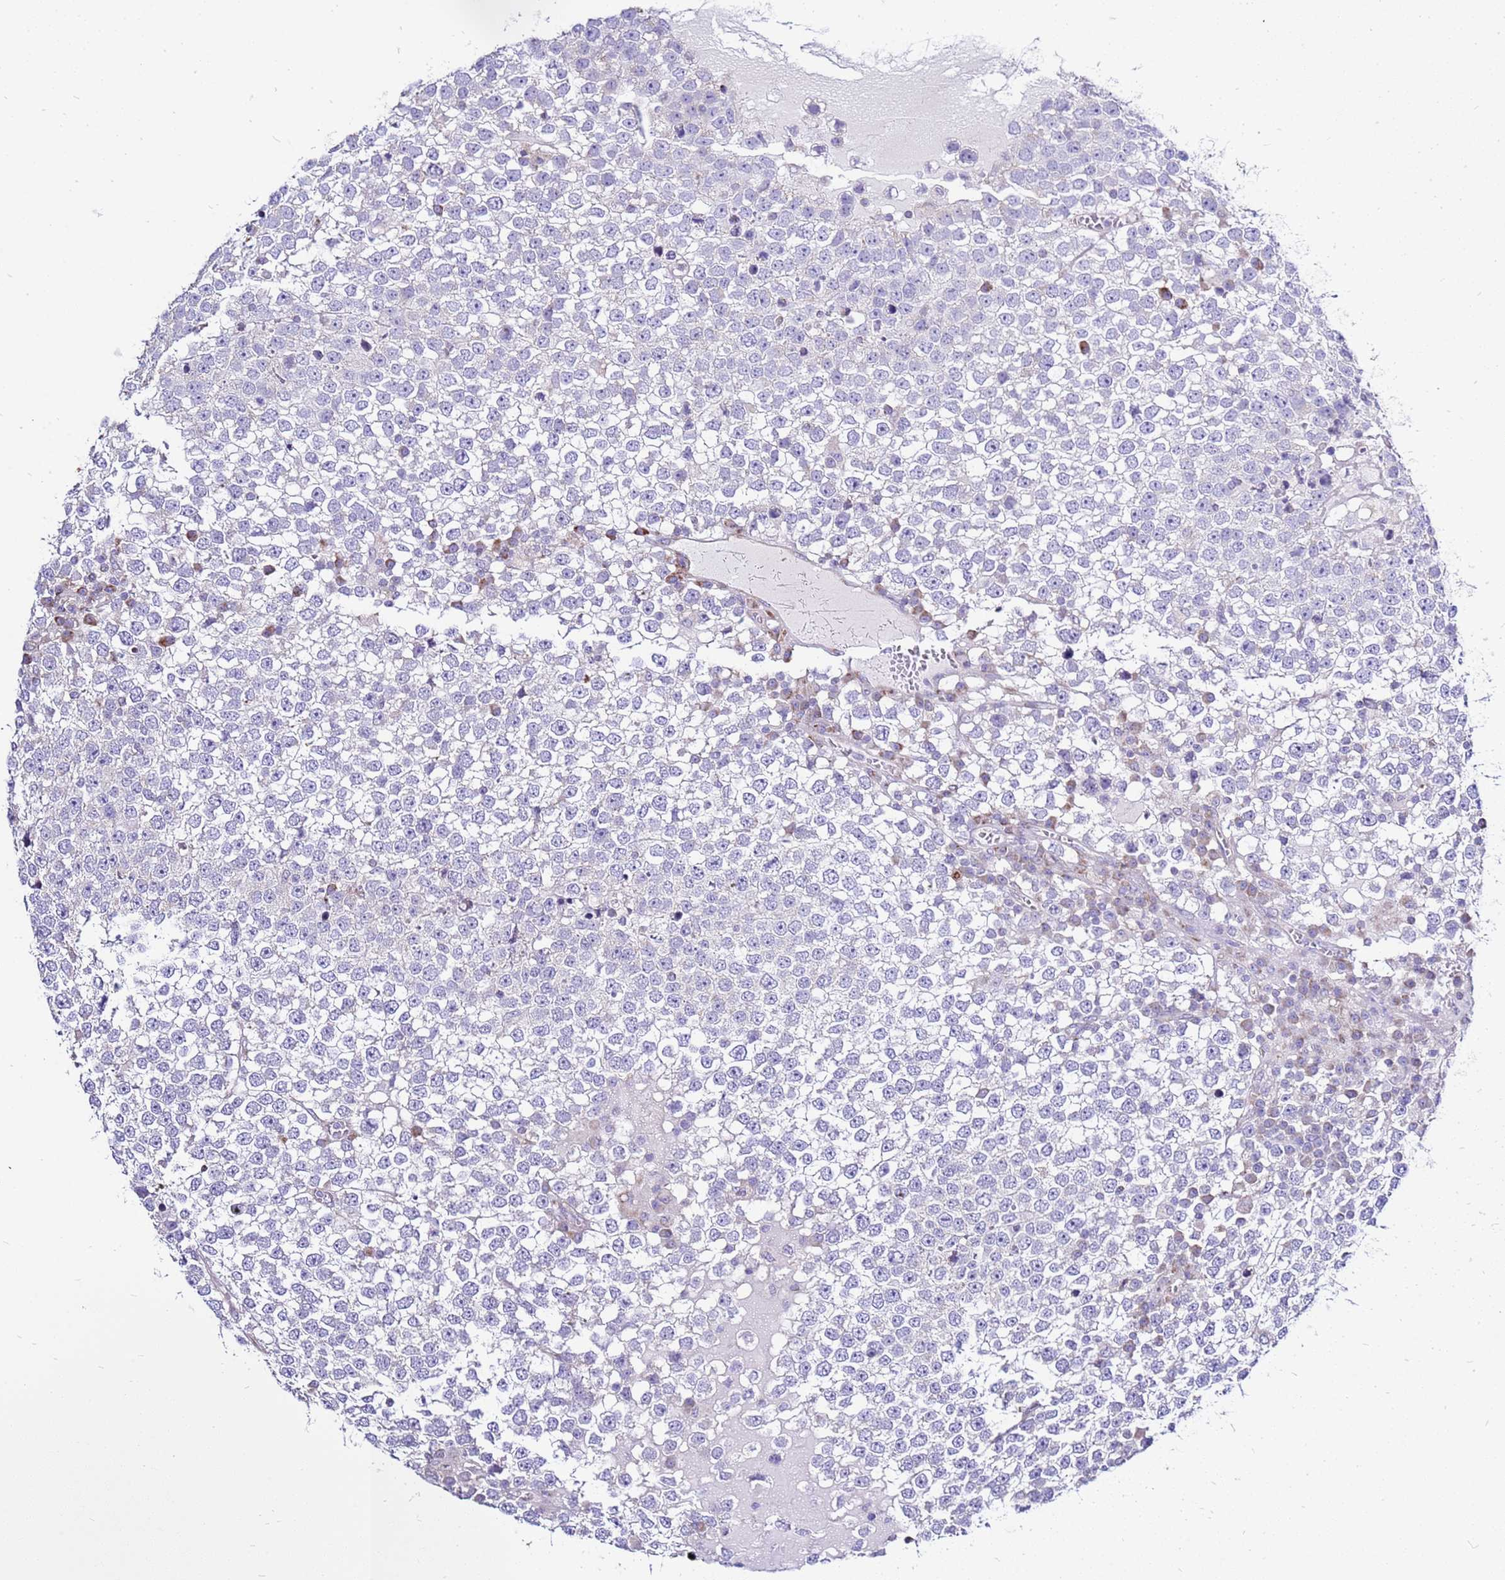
{"staining": {"intensity": "negative", "quantity": "none", "location": "none"}, "tissue": "testis cancer", "cell_type": "Tumor cells", "image_type": "cancer", "snomed": [{"axis": "morphology", "description": "Seminoma, NOS"}, {"axis": "topography", "description": "Testis"}], "caption": "Testis cancer (seminoma) stained for a protein using immunohistochemistry (IHC) displays no expression tumor cells.", "gene": "IGF1R", "patient": {"sex": "male", "age": 65}}